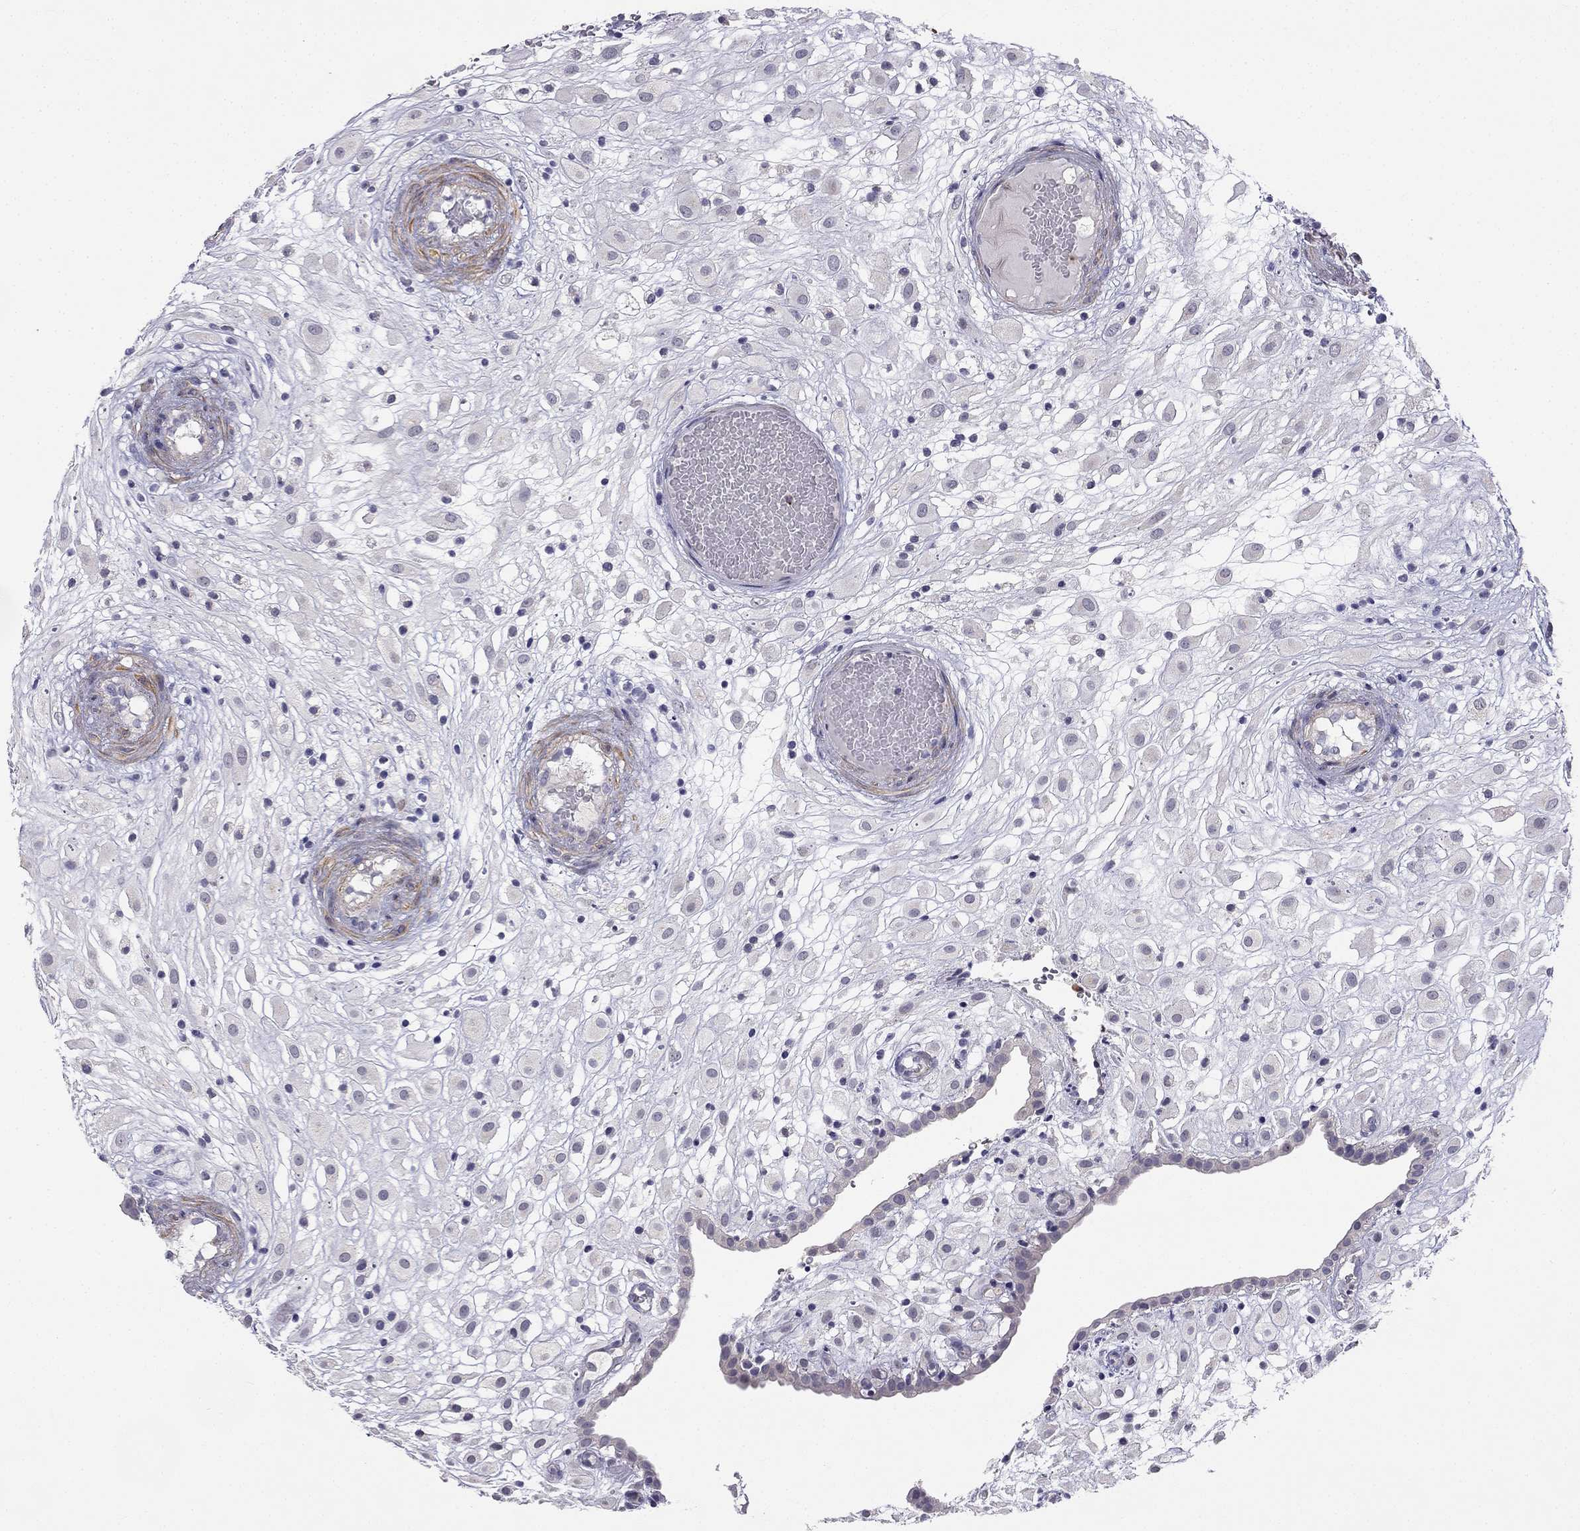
{"staining": {"intensity": "negative", "quantity": "none", "location": "none"}, "tissue": "placenta", "cell_type": "Decidual cells", "image_type": "normal", "snomed": [{"axis": "morphology", "description": "Normal tissue, NOS"}, {"axis": "topography", "description": "Placenta"}], "caption": "The micrograph reveals no staining of decidual cells in benign placenta. (Immunohistochemistry (ihc), brightfield microscopy, high magnification).", "gene": "C16orf89", "patient": {"sex": "female", "age": 24}}